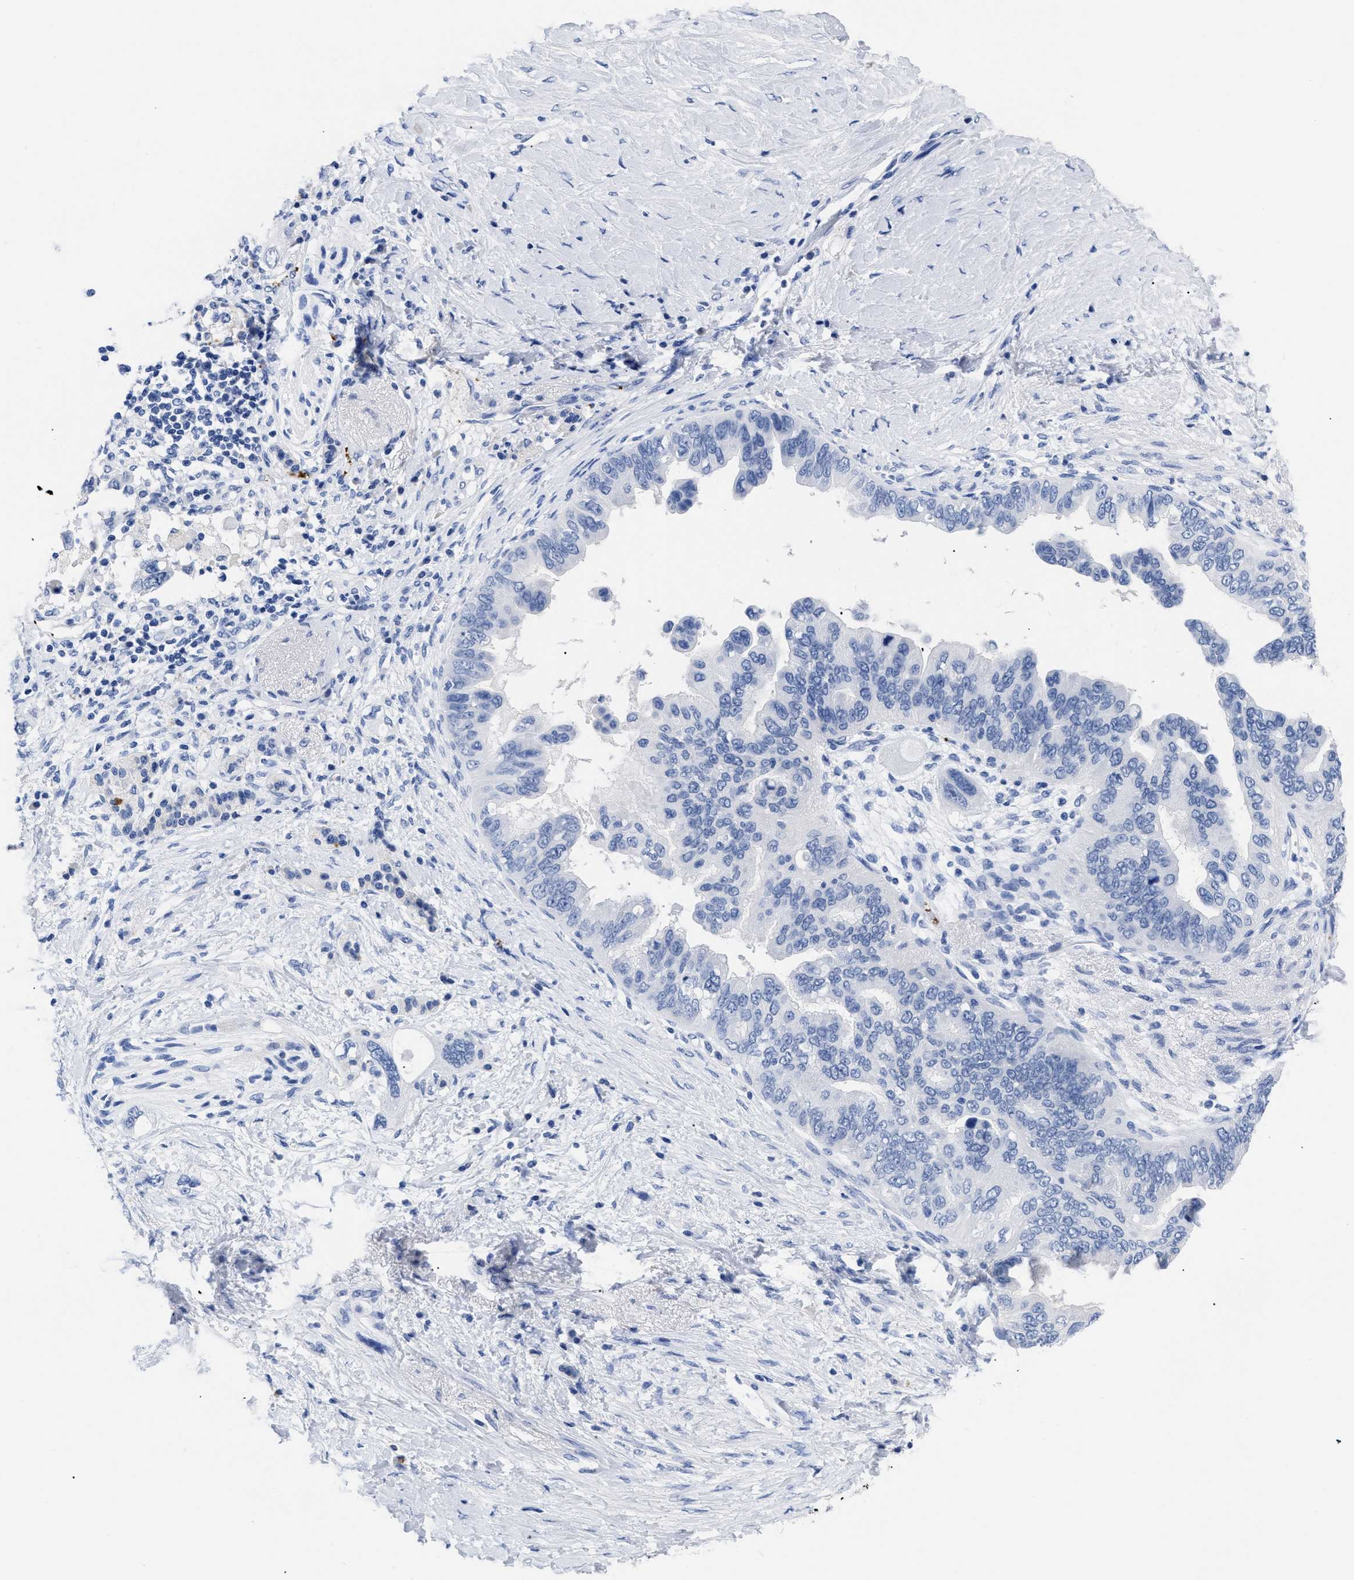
{"staining": {"intensity": "negative", "quantity": "none", "location": "none"}, "tissue": "pancreatic cancer", "cell_type": "Tumor cells", "image_type": "cancer", "snomed": [{"axis": "morphology", "description": "Adenocarcinoma, NOS"}, {"axis": "topography", "description": "Pancreas"}], "caption": "Histopathology image shows no significant protein staining in tumor cells of pancreatic adenocarcinoma.", "gene": "TREML1", "patient": {"sex": "female", "age": 56}}